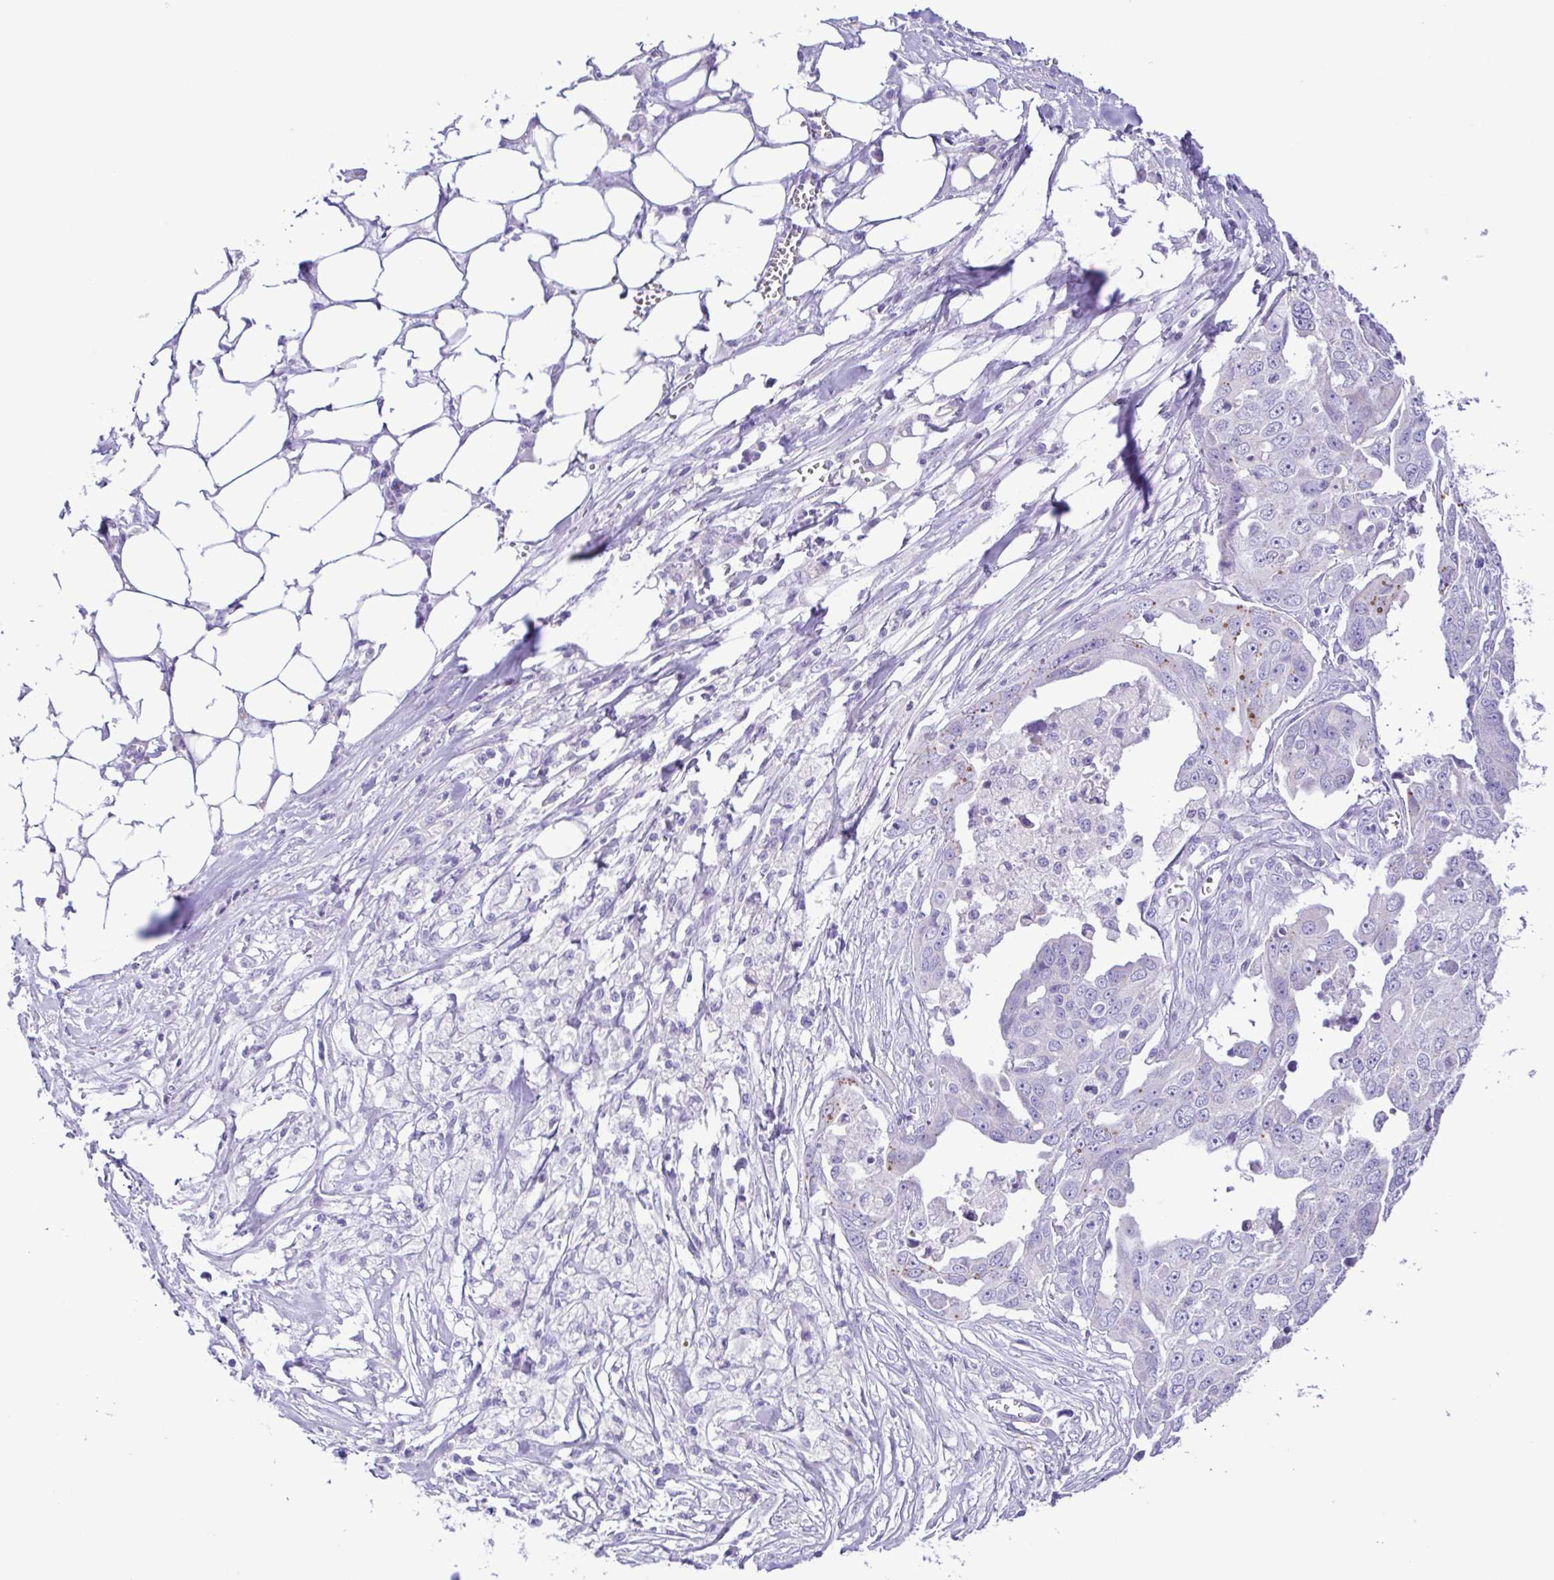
{"staining": {"intensity": "moderate", "quantity": "<25%", "location": "cytoplasmic/membranous"}, "tissue": "ovarian cancer", "cell_type": "Tumor cells", "image_type": "cancer", "snomed": [{"axis": "morphology", "description": "Carcinoma, endometroid"}, {"axis": "topography", "description": "Ovary"}], "caption": "A histopathology image of ovarian endometroid carcinoma stained for a protein reveals moderate cytoplasmic/membranous brown staining in tumor cells.", "gene": "CD72", "patient": {"sex": "female", "age": 70}}